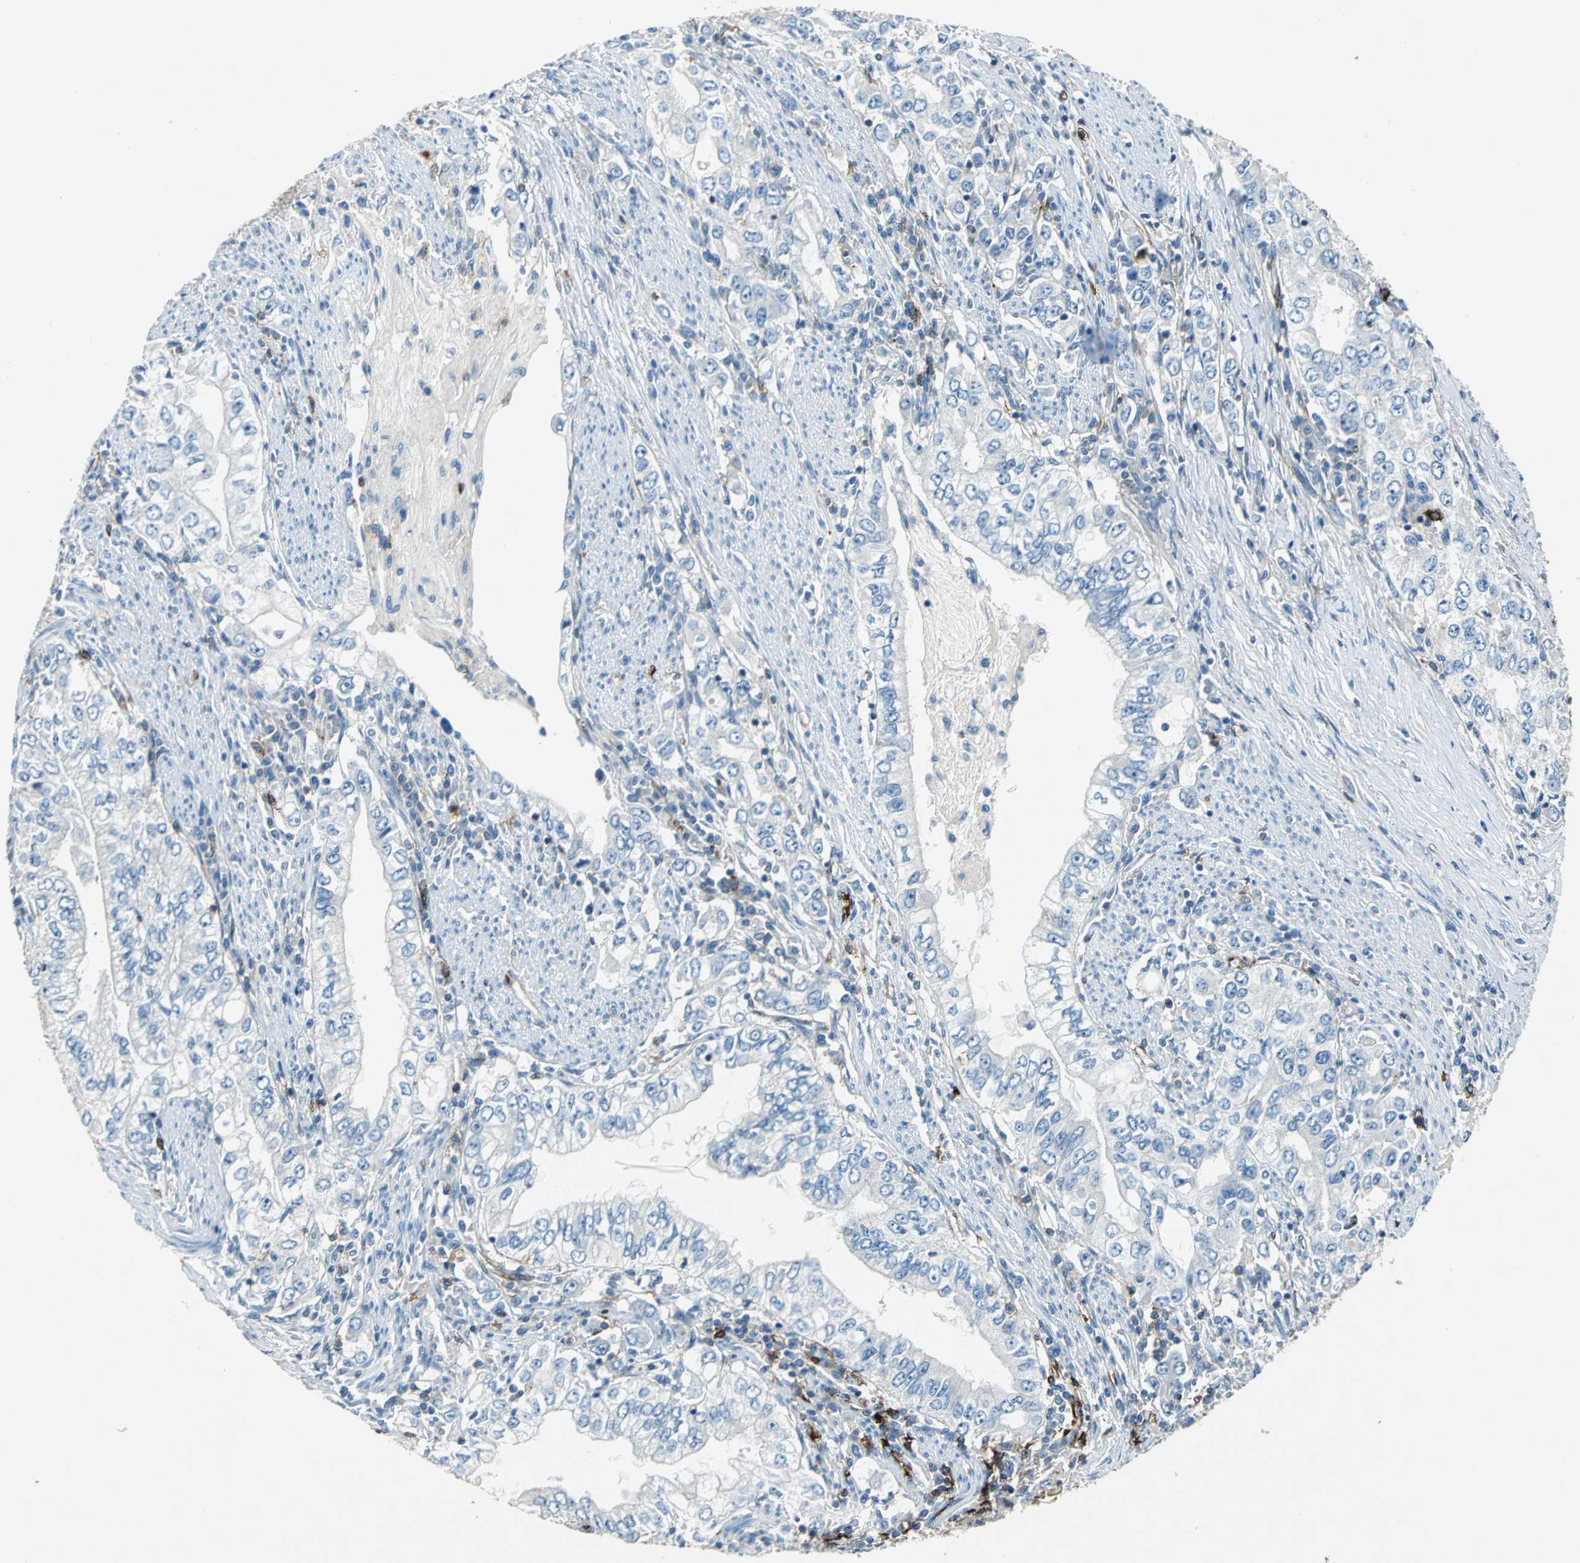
{"staining": {"intensity": "negative", "quantity": "none", "location": "none"}, "tissue": "stomach cancer", "cell_type": "Tumor cells", "image_type": "cancer", "snomed": [{"axis": "morphology", "description": "Adenocarcinoma, NOS"}, {"axis": "topography", "description": "Stomach, lower"}], "caption": "Tumor cells are negative for brown protein staining in adenocarcinoma (stomach).", "gene": "RPS13", "patient": {"sex": "female", "age": 72}}